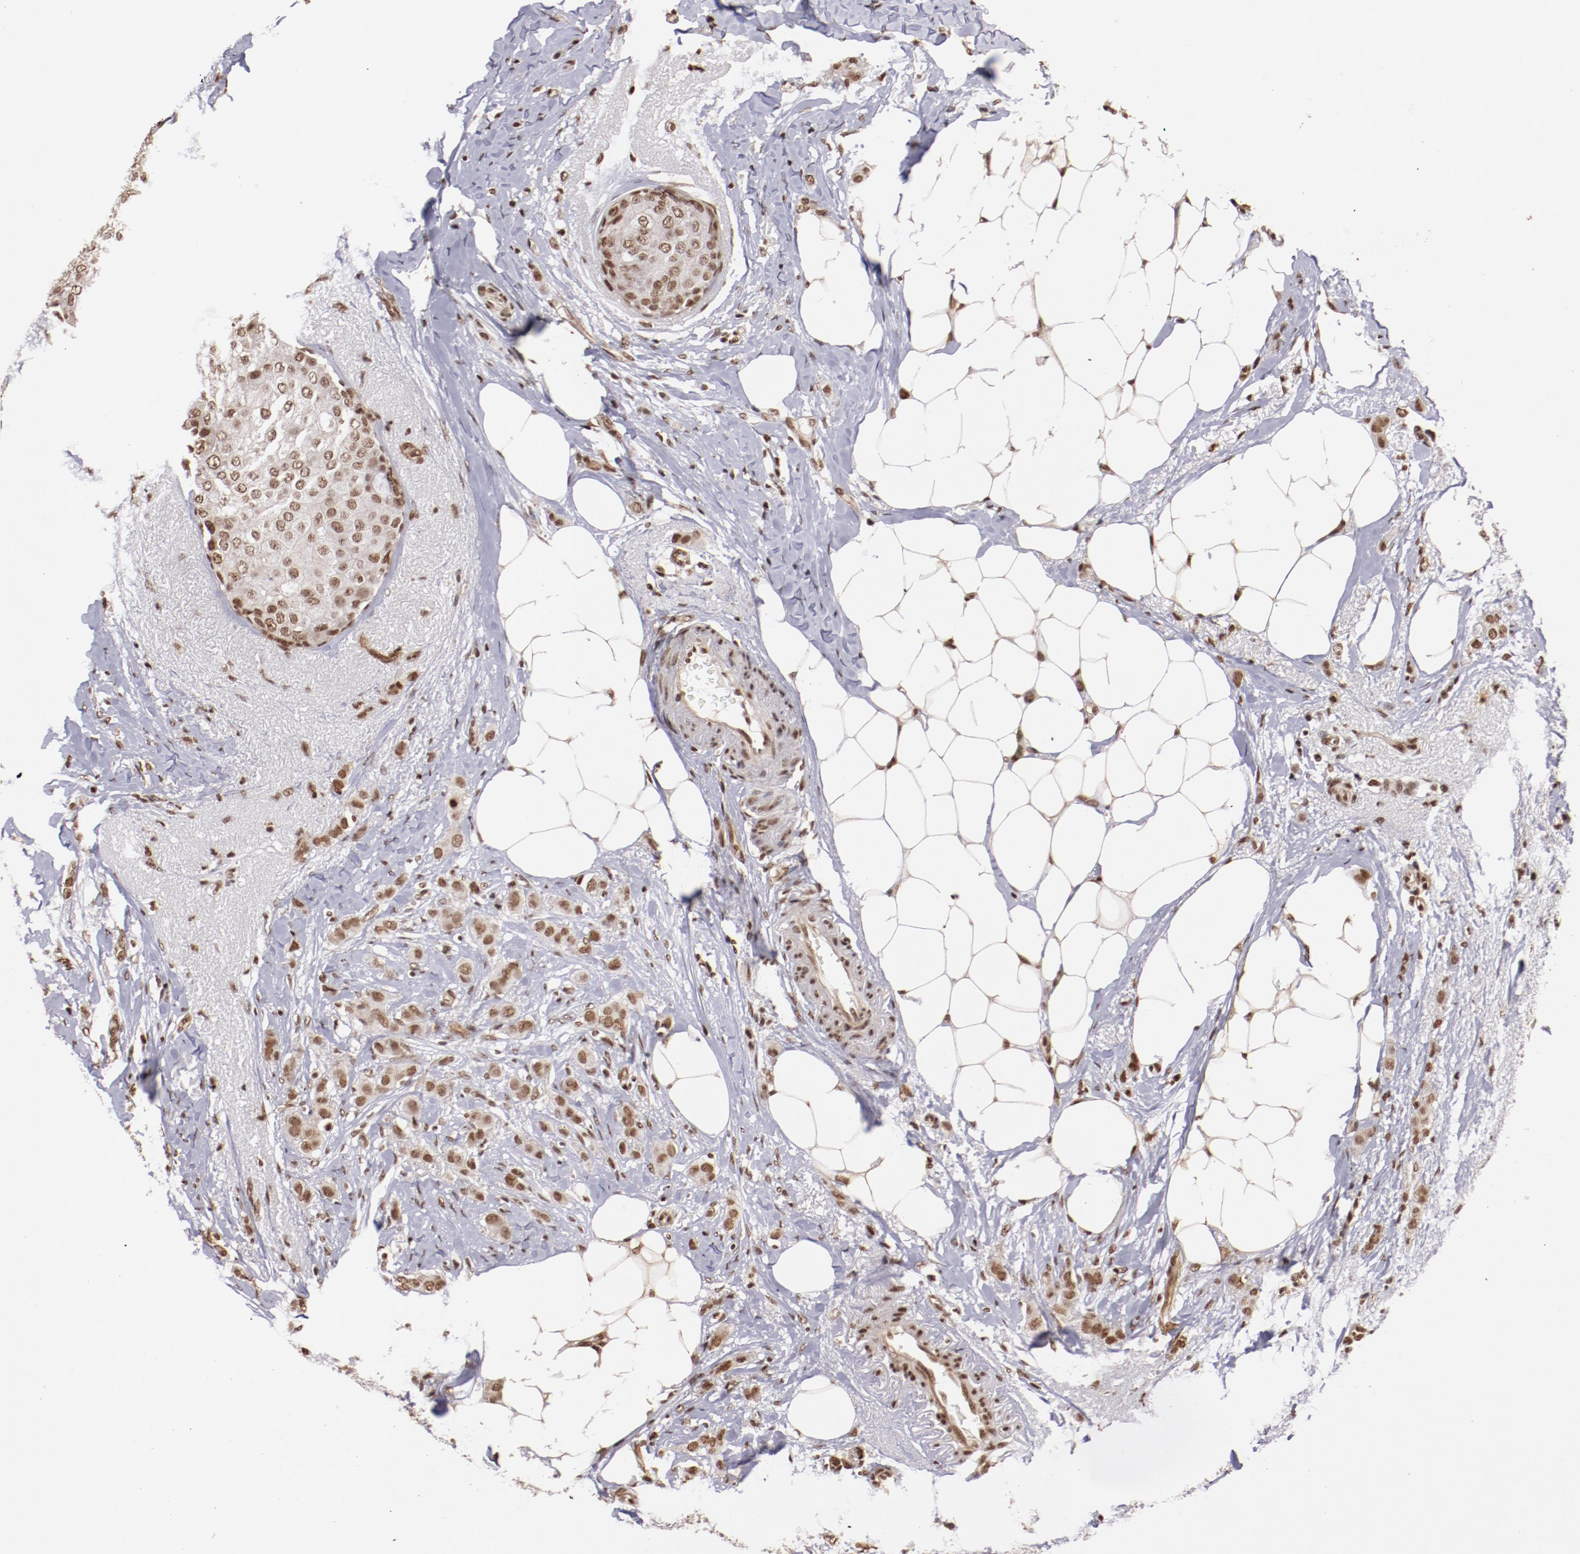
{"staining": {"intensity": "moderate", "quantity": ">75%", "location": "nuclear"}, "tissue": "breast cancer", "cell_type": "Tumor cells", "image_type": "cancer", "snomed": [{"axis": "morphology", "description": "Lobular carcinoma"}, {"axis": "topography", "description": "Breast"}], "caption": "Breast lobular carcinoma stained for a protein exhibits moderate nuclear positivity in tumor cells.", "gene": "STAG2", "patient": {"sex": "female", "age": 55}}